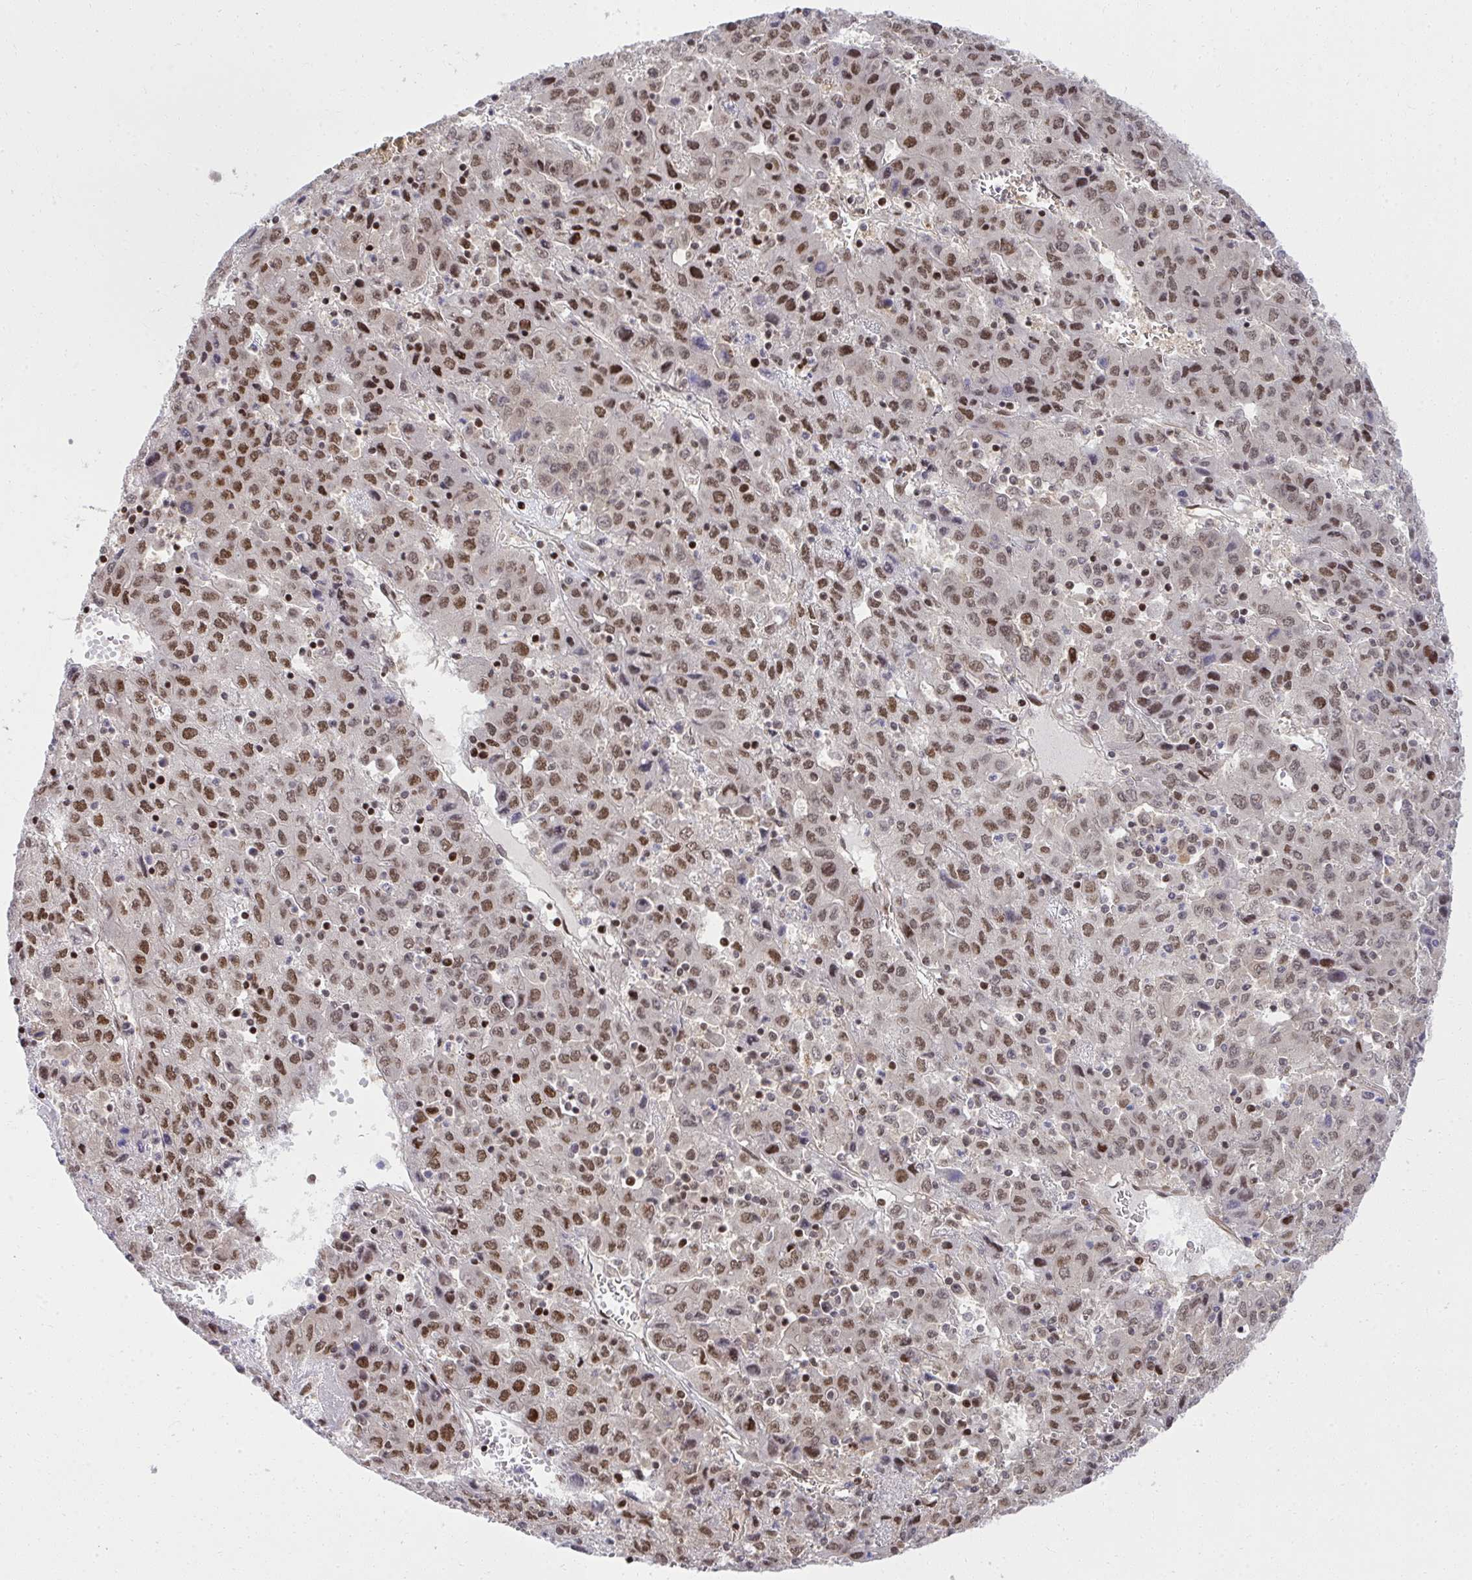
{"staining": {"intensity": "moderate", "quantity": ">75%", "location": "nuclear"}, "tissue": "liver cancer", "cell_type": "Tumor cells", "image_type": "cancer", "snomed": [{"axis": "morphology", "description": "Carcinoma, Hepatocellular, NOS"}, {"axis": "topography", "description": "Liver"}], "caption": "Liver cancer (hepatocellular carcinoma) stained for a protein reveals moderate nuclear positivity in tumor cells.", "gene": "PIGY", "patient": {"sex": "female", "age": 53}}